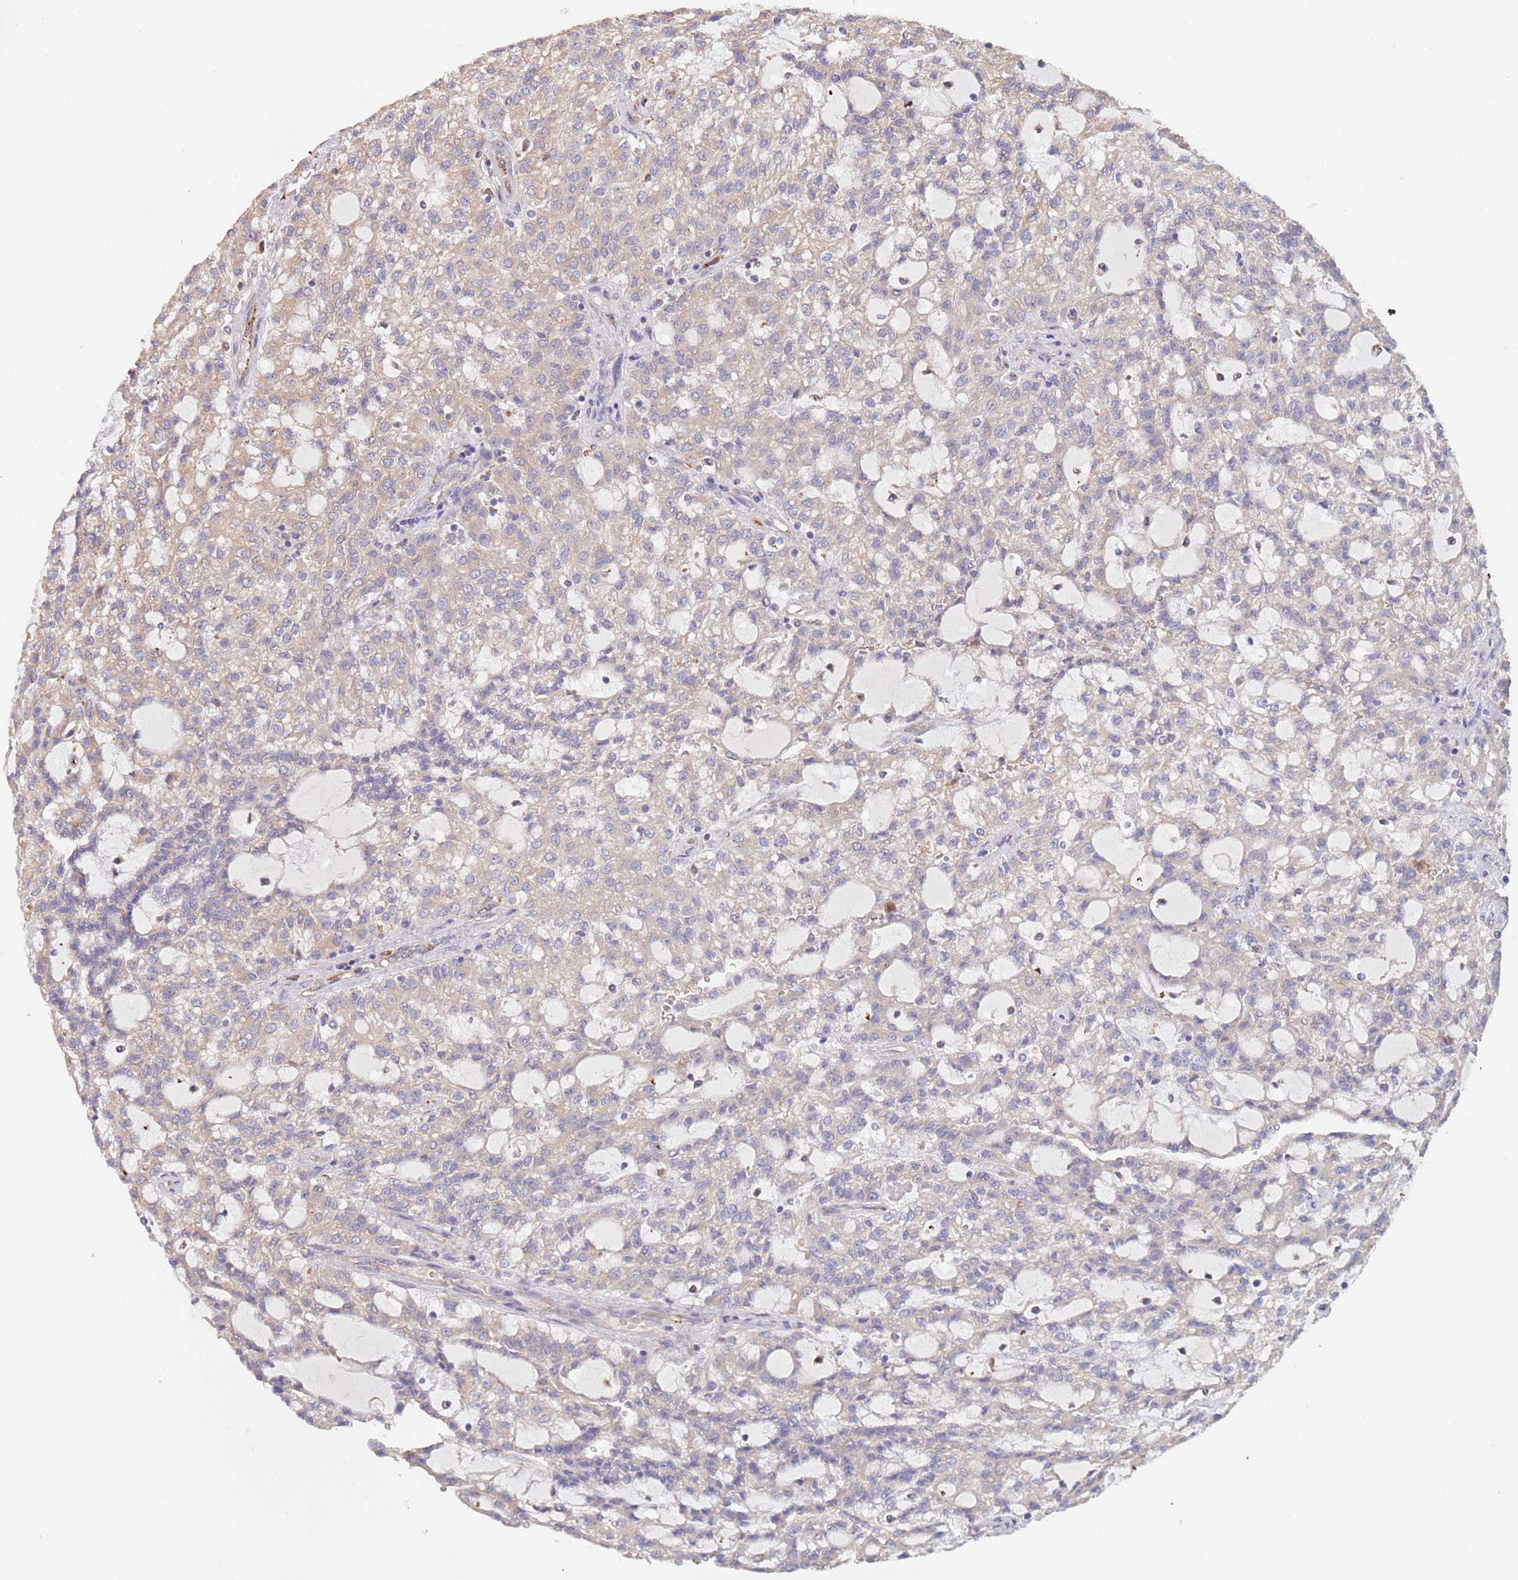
{"staining": {"intensity": "negative", "quantity": "none", "location": "none"}, "tissue": "renal cancer", "cell_type": "Tumor cells", "image_type": "cancer", "snomed": [{"axis": "morphology", "description": "Adenocarcinoma, NOS"}, {"axis": "topography", "description": "Kidney"}], "caption": "Tumor cells show no significant protein positivity in renal adenocarcinoma.", "gene": "DCUN1D3", "patient": {"sex": "male", "age": 63}}